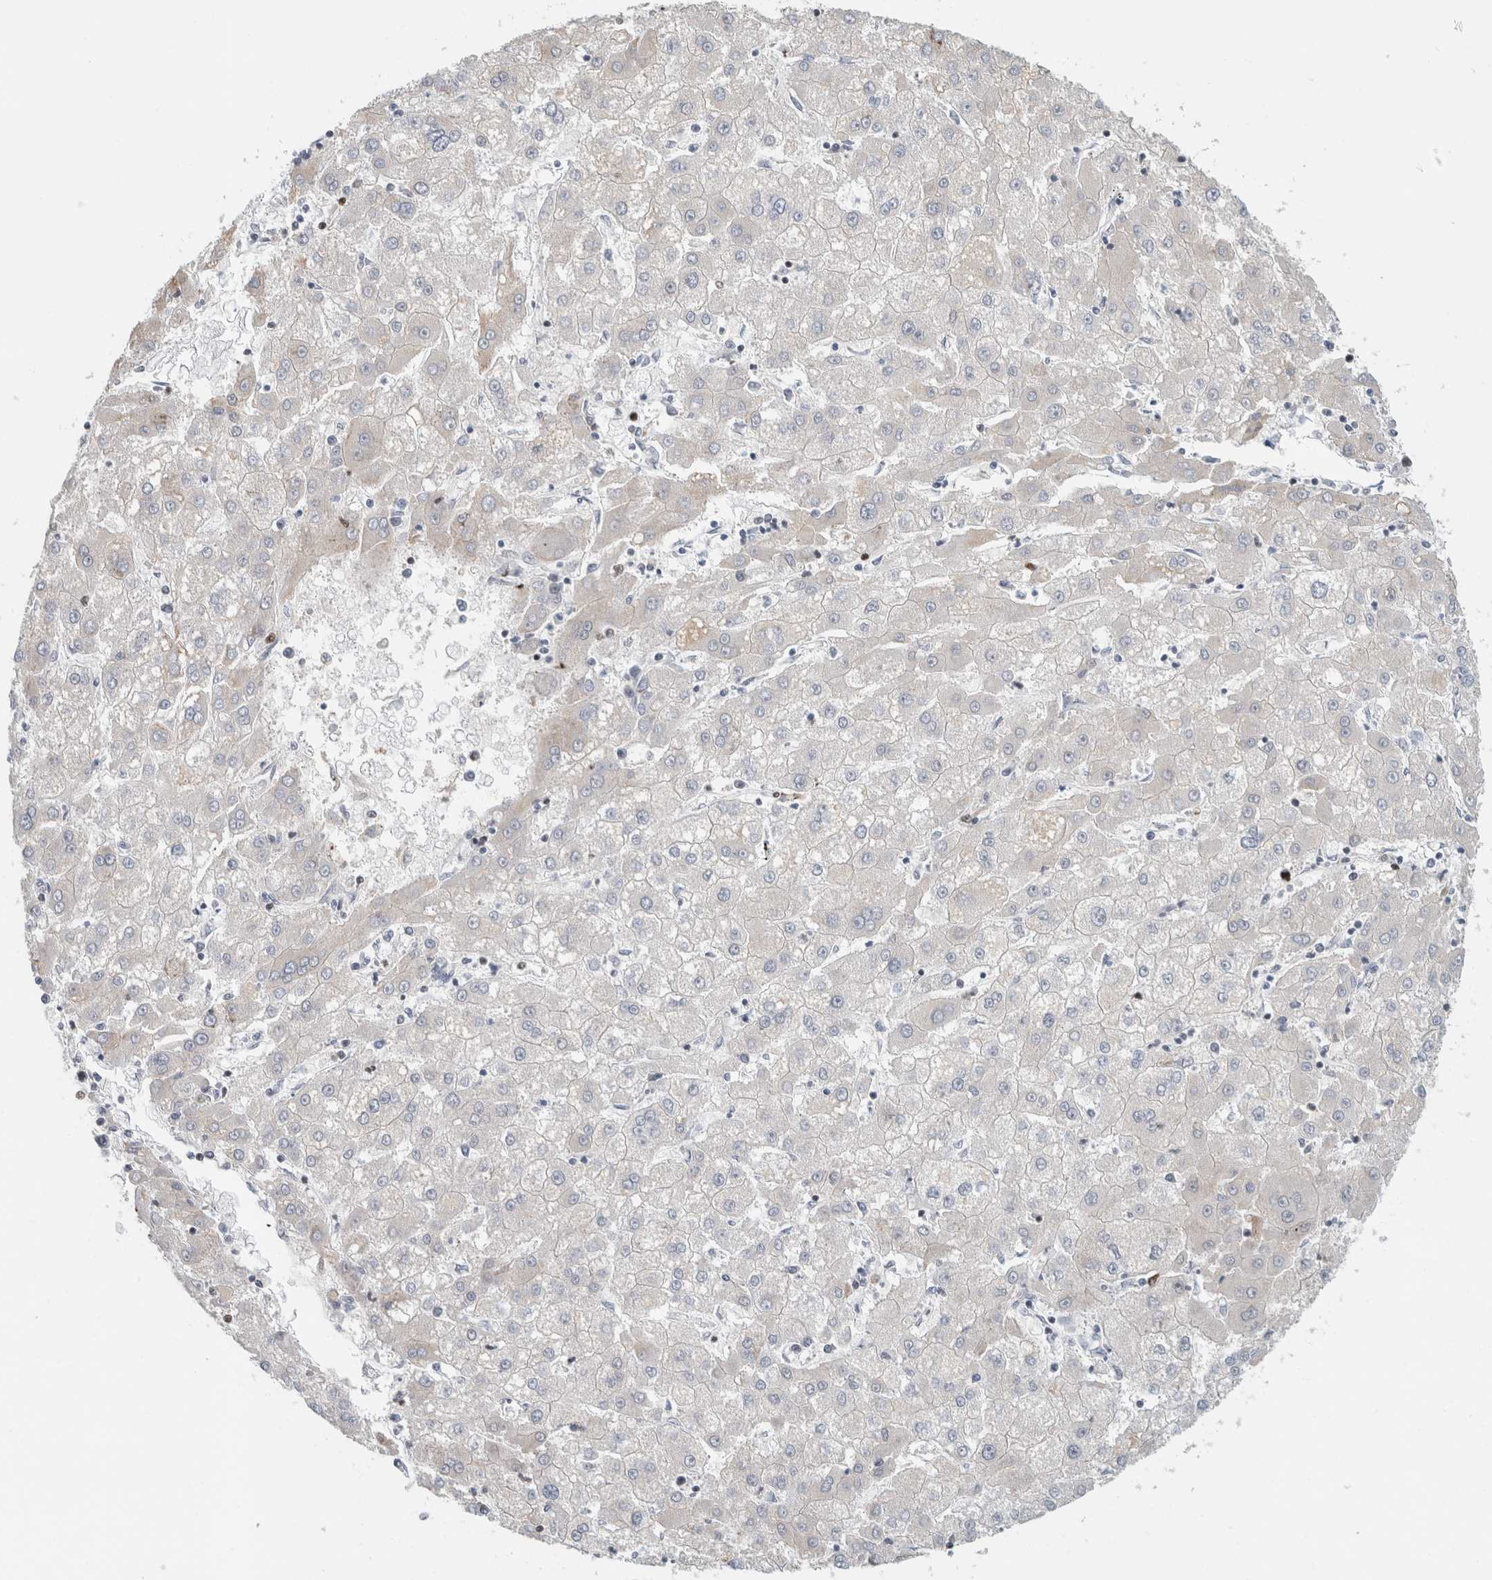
{"staining": {"intensity": "negative", "quantity": "none", "location": "none"}, "tissue": "liver cancer", "cell_type": "Tumor cells", "image_type": "cancer", "snomed": [{"axis": "morphology", "description": "Carcinoma, Hepatocellular, NOS"}, {"axis": "topography", "description": "Liver"}], "caption": "Tumor cells are negative for protein expression in human liver cancer (hepatocellular carcinoma).", "gene": "HNRNPR", "patient": {"sex": "male", "age": 72}}